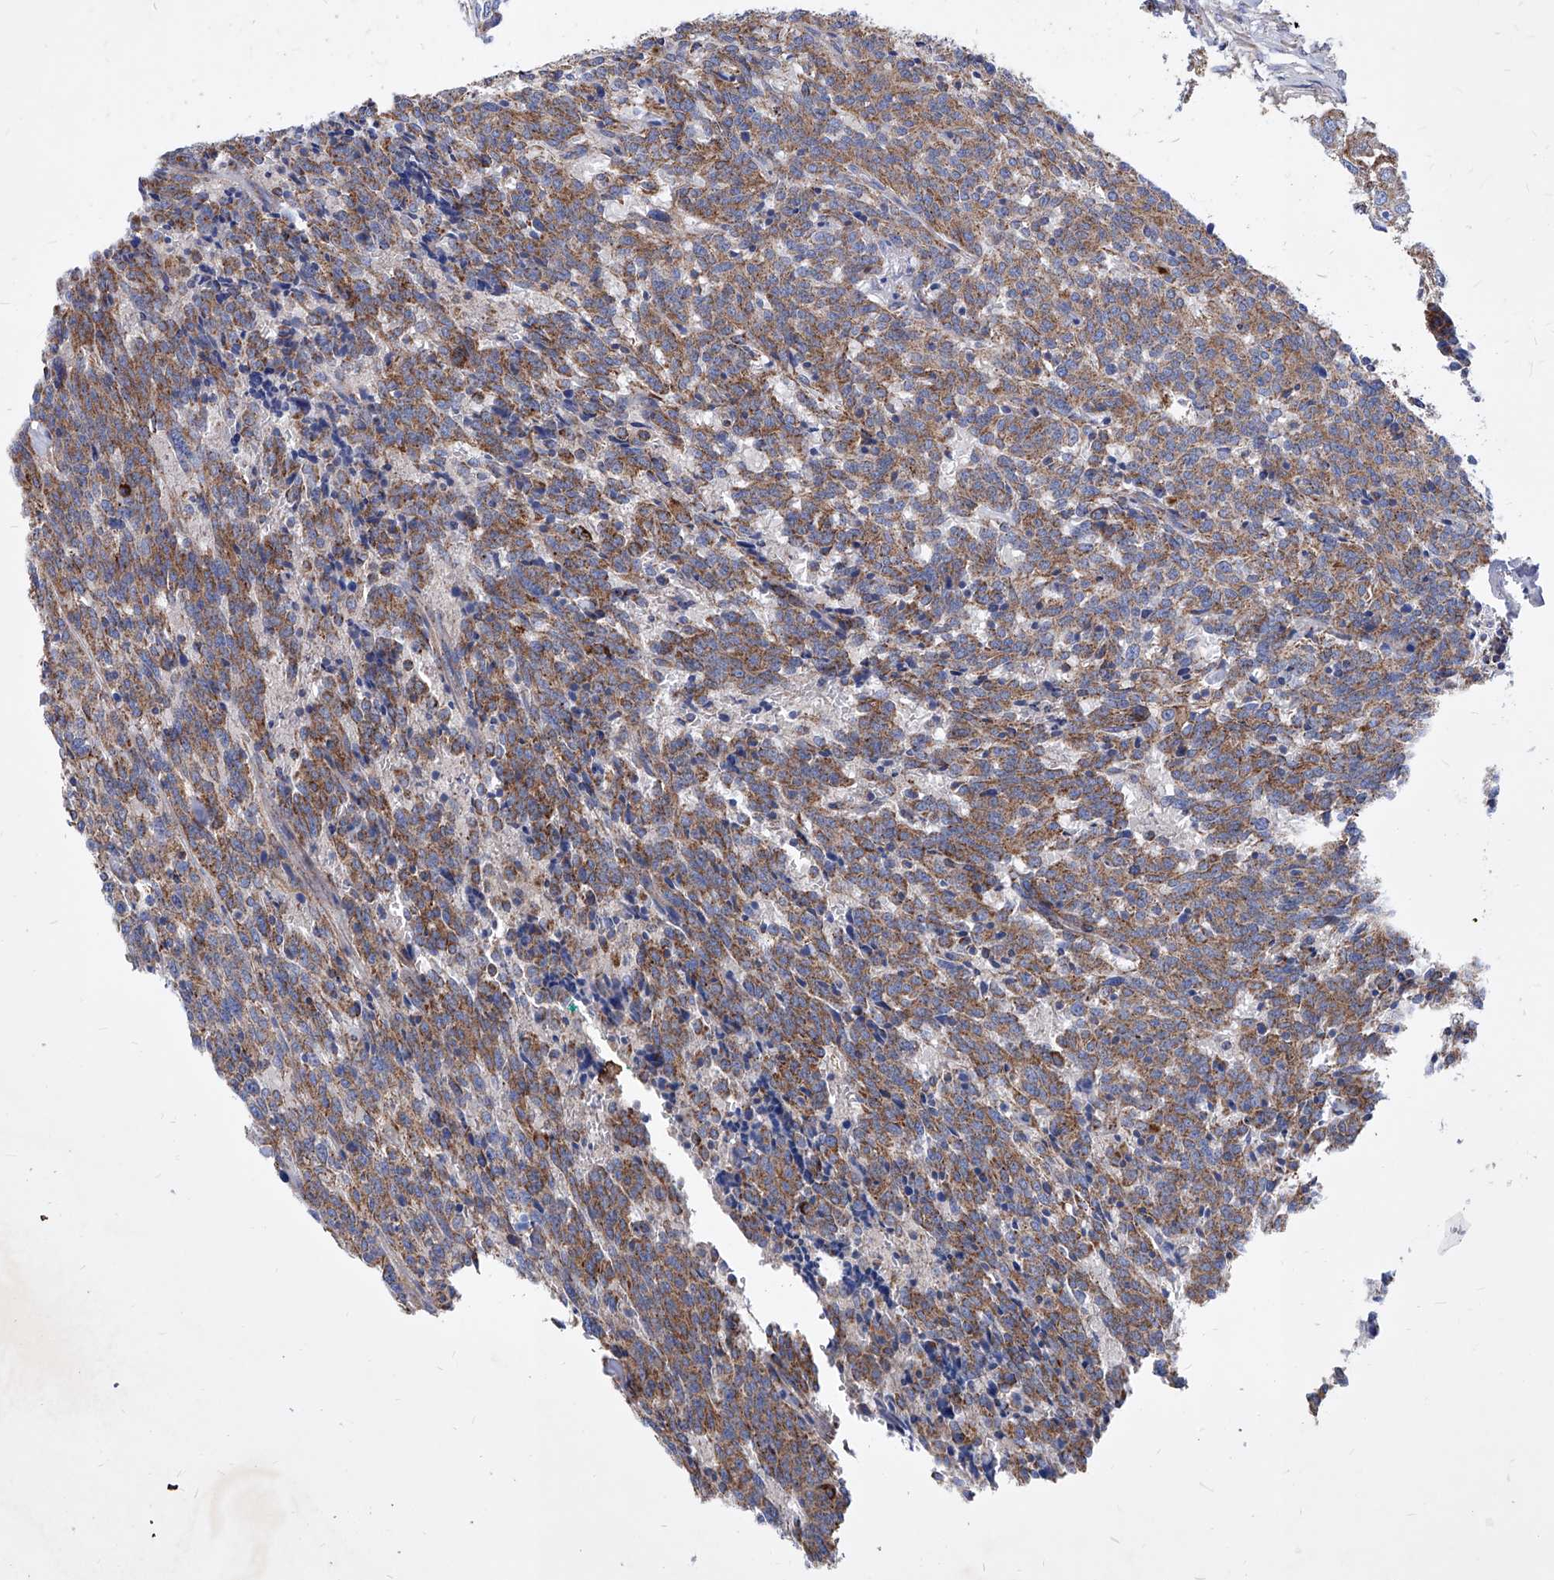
{"staining": {"intensity": "moderate", "quantity": ">75%", "location": "cytoplasmic/membranous"}, "tissue": "carcinoid", "cell_type": "Tumor cells", "image_type": "cancer", "snomed": [{"axis": "morphology", "description": "Carcinoid, malignant, NOS"}, {"axis": "topography", "description": "Lung"}], "caption": "There is medium levels of moderate cytoplasmic/membranous expression in tumor cells of malignant carcinoid, as demonstrated by immunohistochemical staining (brown color).", "gene": "HRNR", "patient": {"sex": "female", "age": 46}}